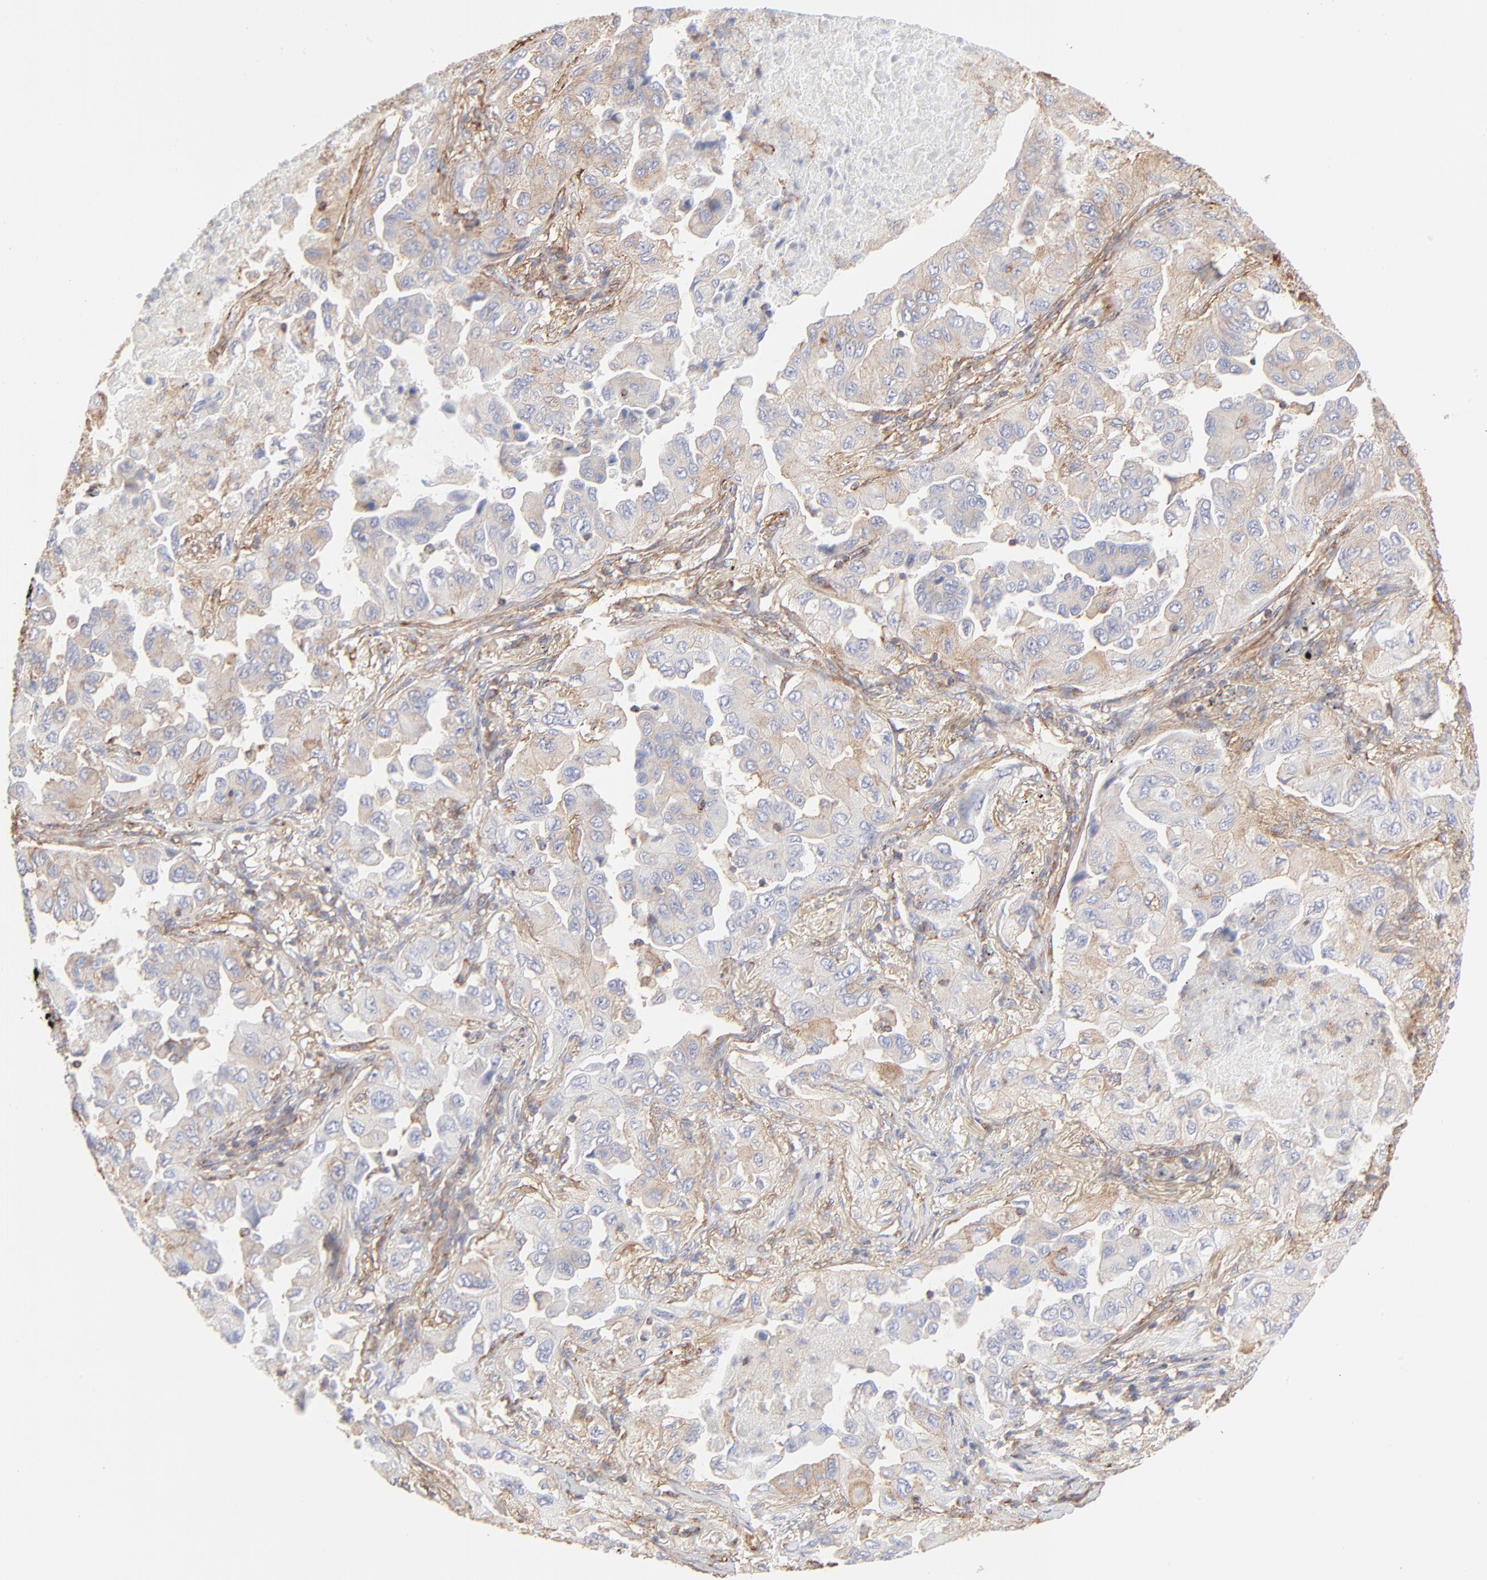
{"staining": {"intensity": "moderate", "quantity": ">75%", "location": "cytoplasmic/membranous"}, "tissue": "lung cancer", "cell_type": "Tumor cells", "image_type": "cancer", "snomed": [{"axis": "morphology", "description": "Adenocarcinoma, NOS"}, {"axis": "topography", "description": "Lung"}], "caption": "Protein staining of lung cancer (adenocarcinoma) tissue exhibits moderate cytoplasmic/membranous positivity in approximately >75% of tumor cells.", "gene": "CLTB", "patient": {"sex": "female", "age": 65}}